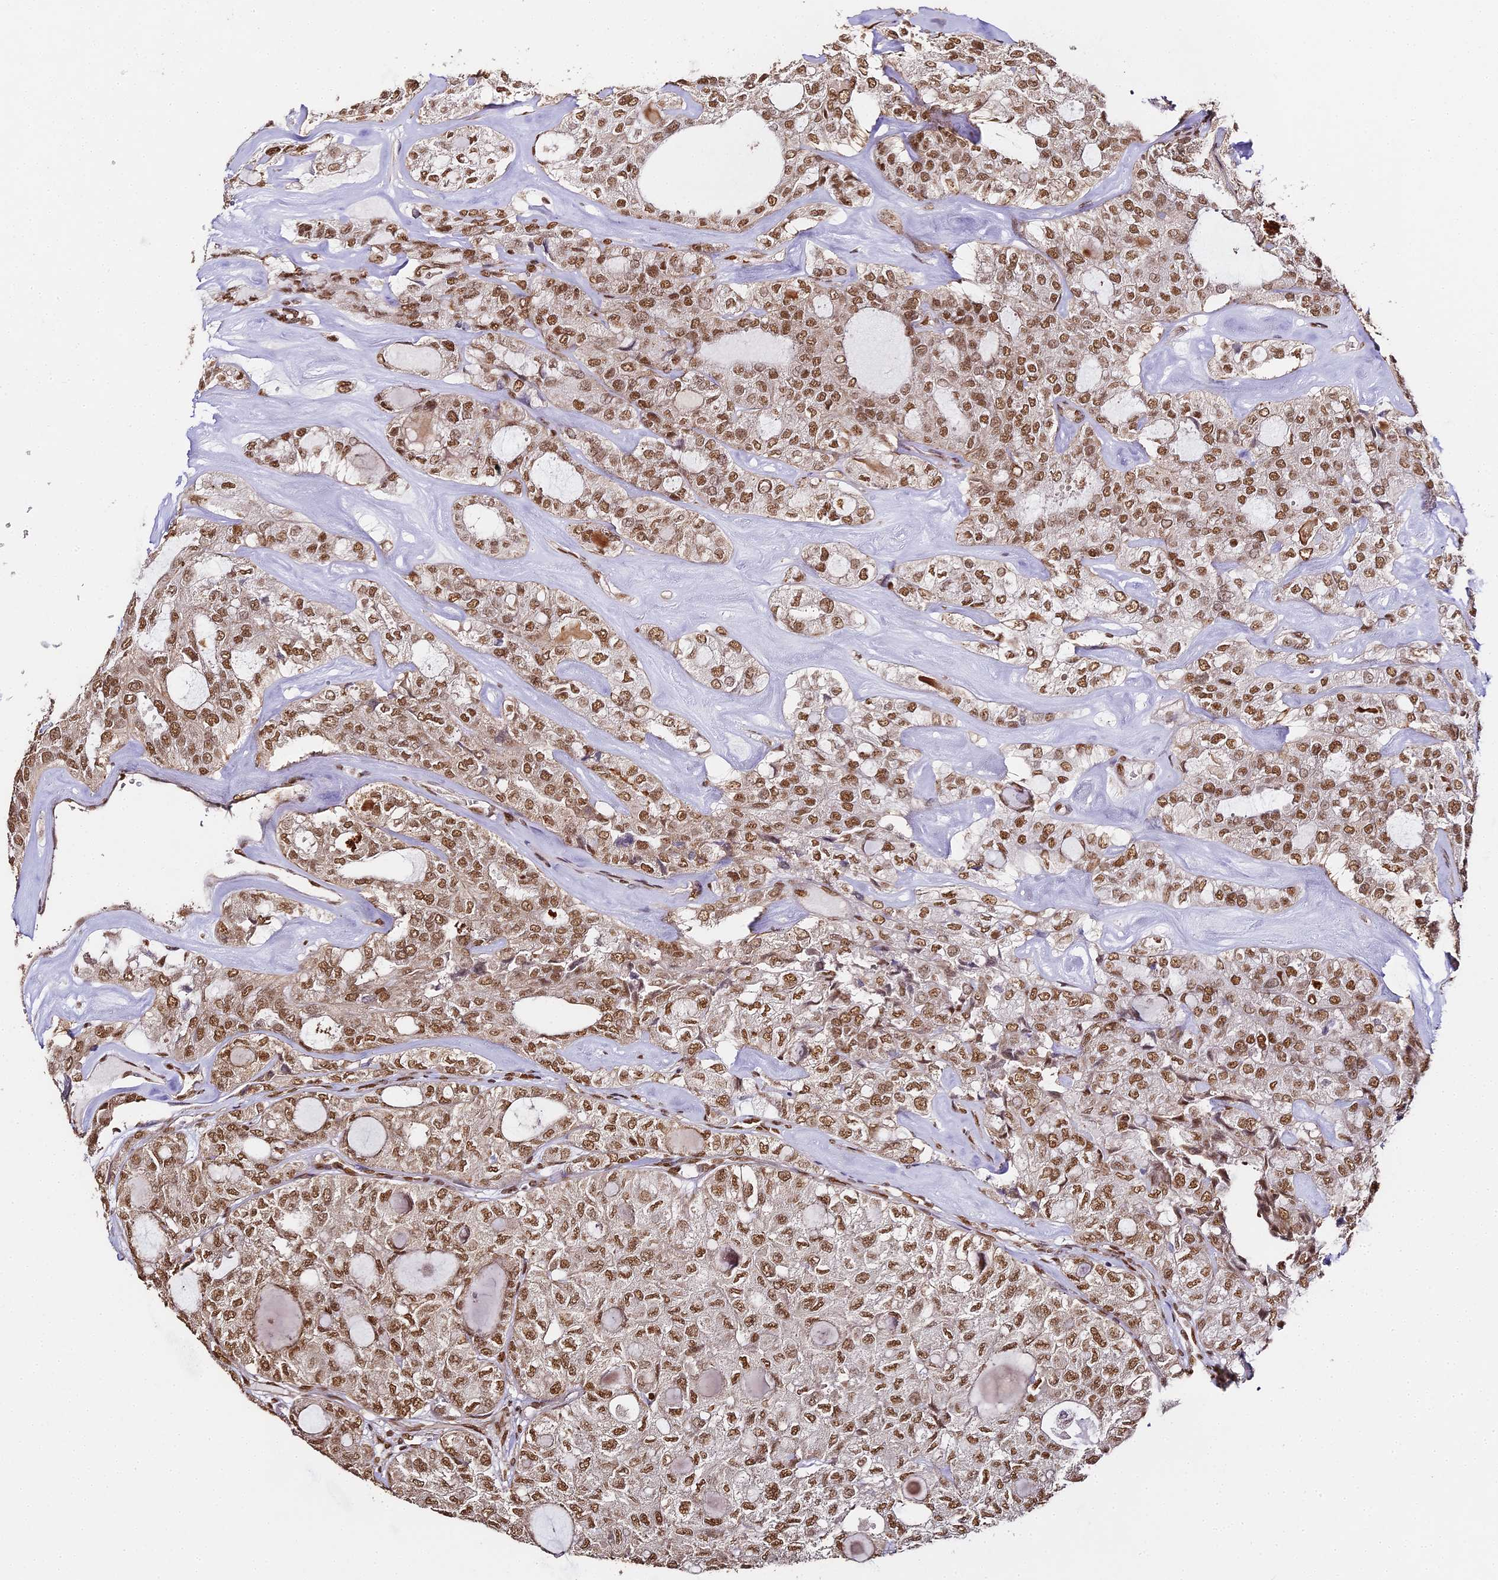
{"staining": {"intensity": "moderate", "quantity": ">75%", "location": "nuclear"}, "tissue": "thyroid cancer", "cell_type": "Tumor cells", "image_type": "cancer", "snomed": [{"axis": "morphology", "description": "Follicular adenoma carcinoma, NOS"}, {"axis": "topography", "description": "Thyroid gland"}], "caption": "High-magnification brightfield microscopy of follicular adenoma carcinoma (thyroid) stained with DAB (brown) and counterstained with hematoxylin (blue). tumor cells exhibit moderate nuclear positivity is present in about>75% of cells.", "gene": "HNRNPA1", "patient": {"sex": "male", "age": 75}}